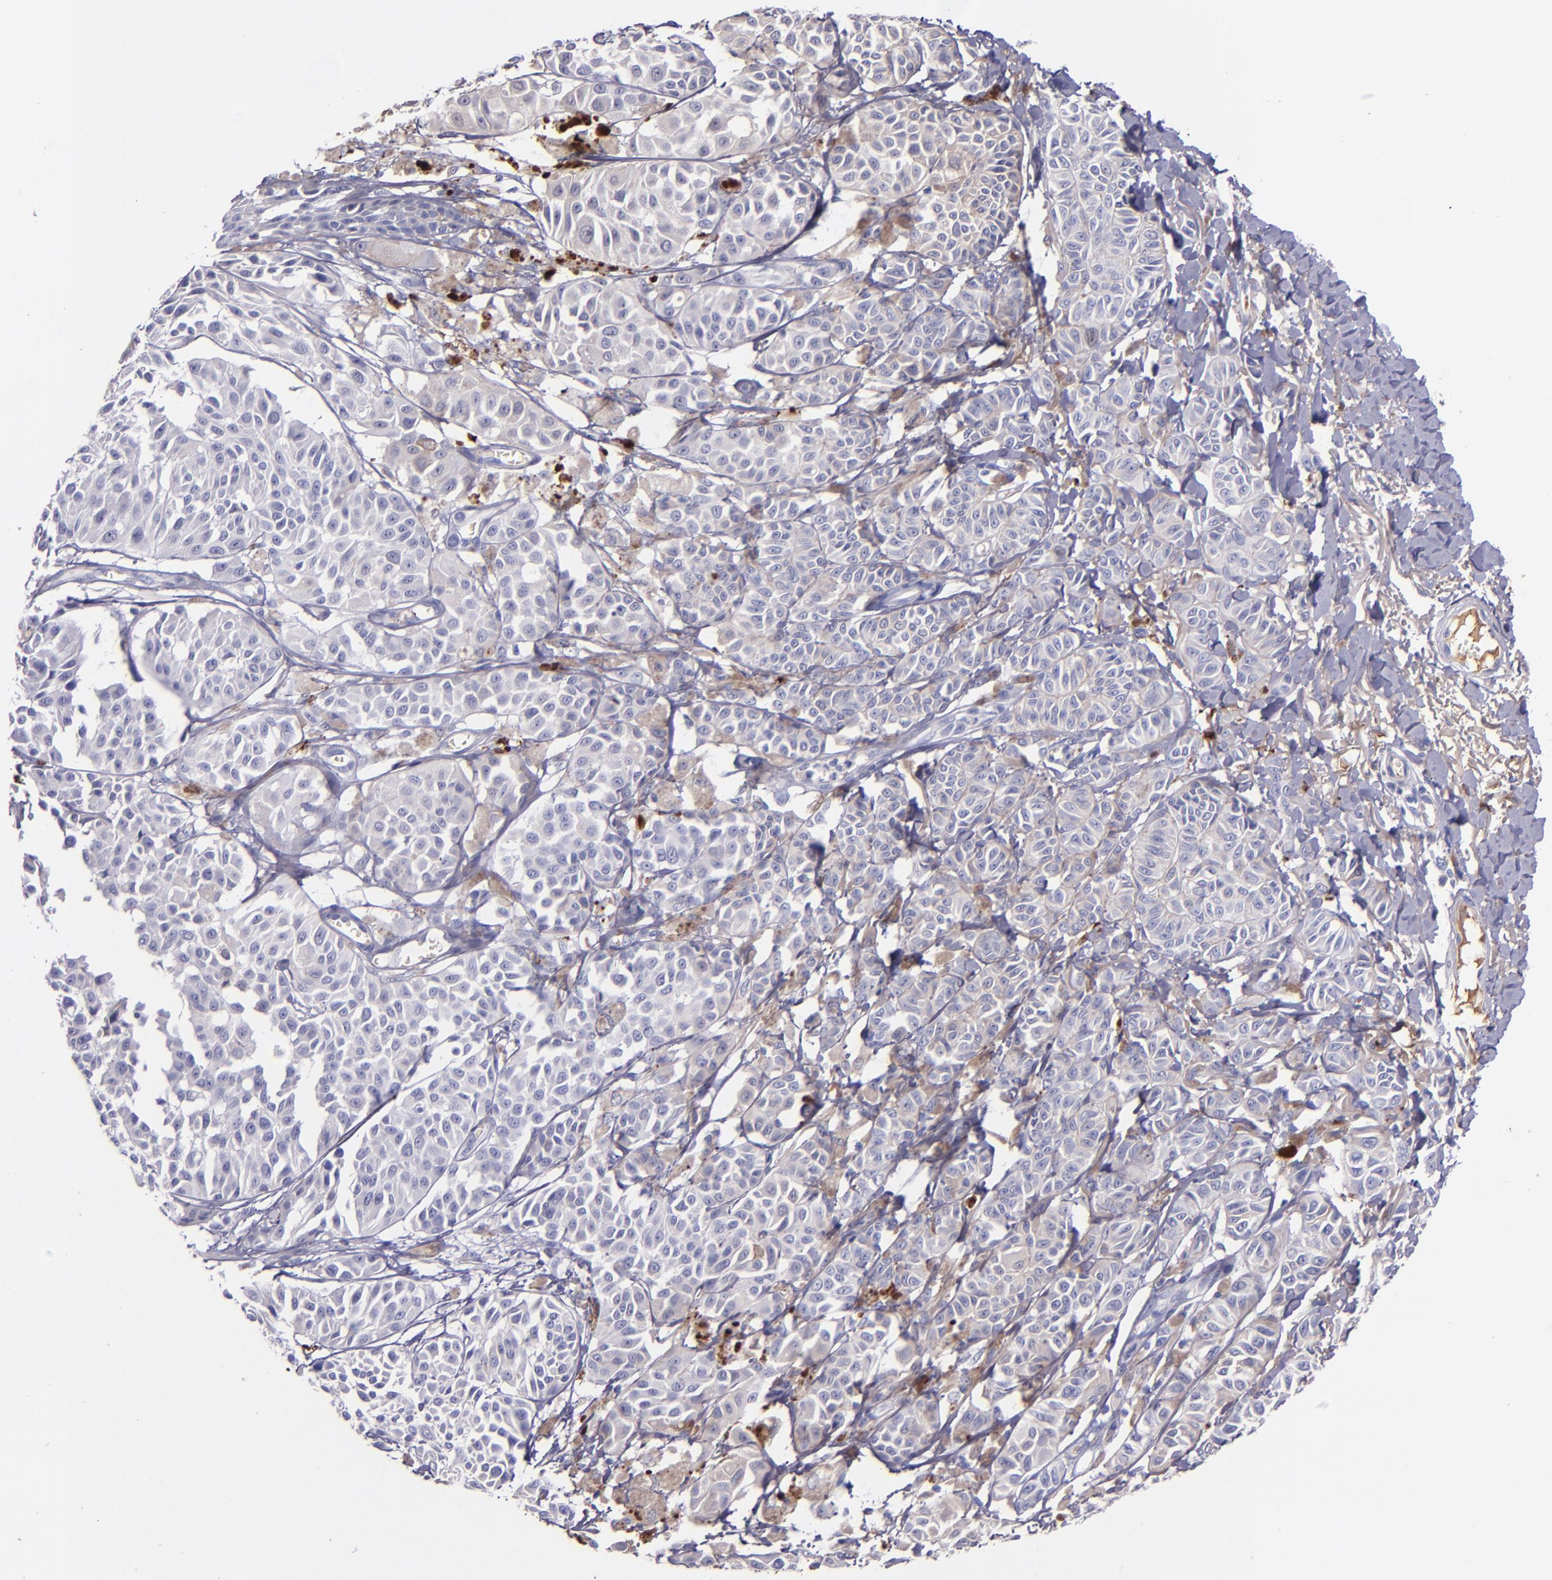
{"staining": {"intensity": "negative", "quantity": "none", "location": "none"}, "tissue": "melanoma", "cell_type": "Tumor cells", "image_type": "cancer", "snomed": [{"axis": "morphology", "description": "Malignant melanoma, NOS"}, {"axis": "topography", "description": "Skin"}], "caption": "The image reveals no significant expression in tumor cells of melanoma.", "gene": "KNG1", "patient": {"sex": "male", "age": 76}}